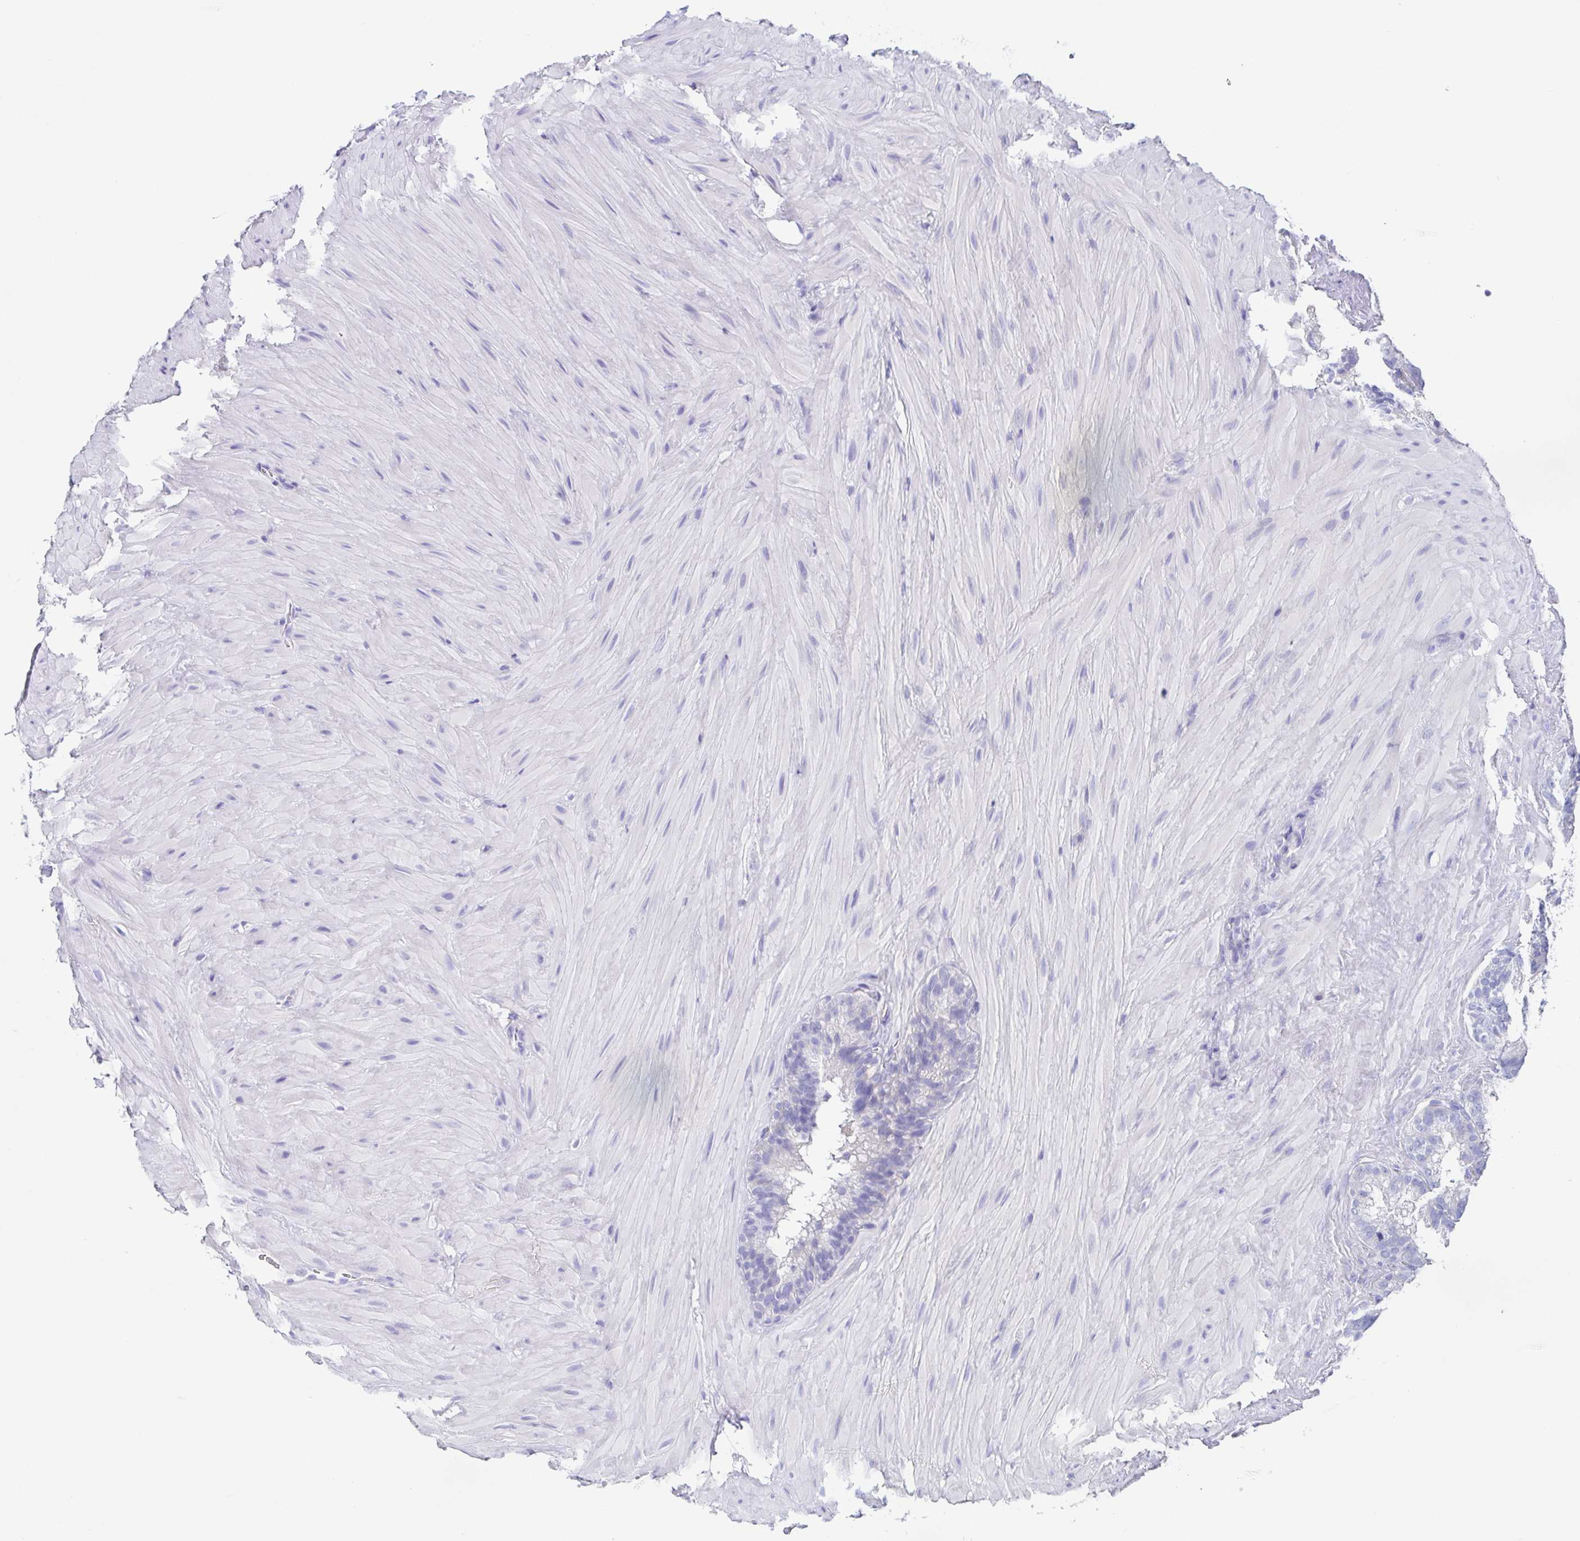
{"staining": {"intensity": "negative", "quantity": "none", "location": "none"}, "tissue": "seminal vesicle", "cell_type": "Glandular cells", "image_type": "normal", "snomed": [{"axis": "morphology", "description": "Normal tissue, NOS"}, {"axis": "topography", "description": "Seminal veicle"}], "caption": "Immunohistochemistry (IHC) histopathology image of unremarkable seminal vesicle: human seminal vesicle stained with DAB (3,3'-diaminobenzidine) exhibits no significant protein positivity in glandular cells.", "gene": "ARPP21", "patient": {"sex": "male", "age": 60}}